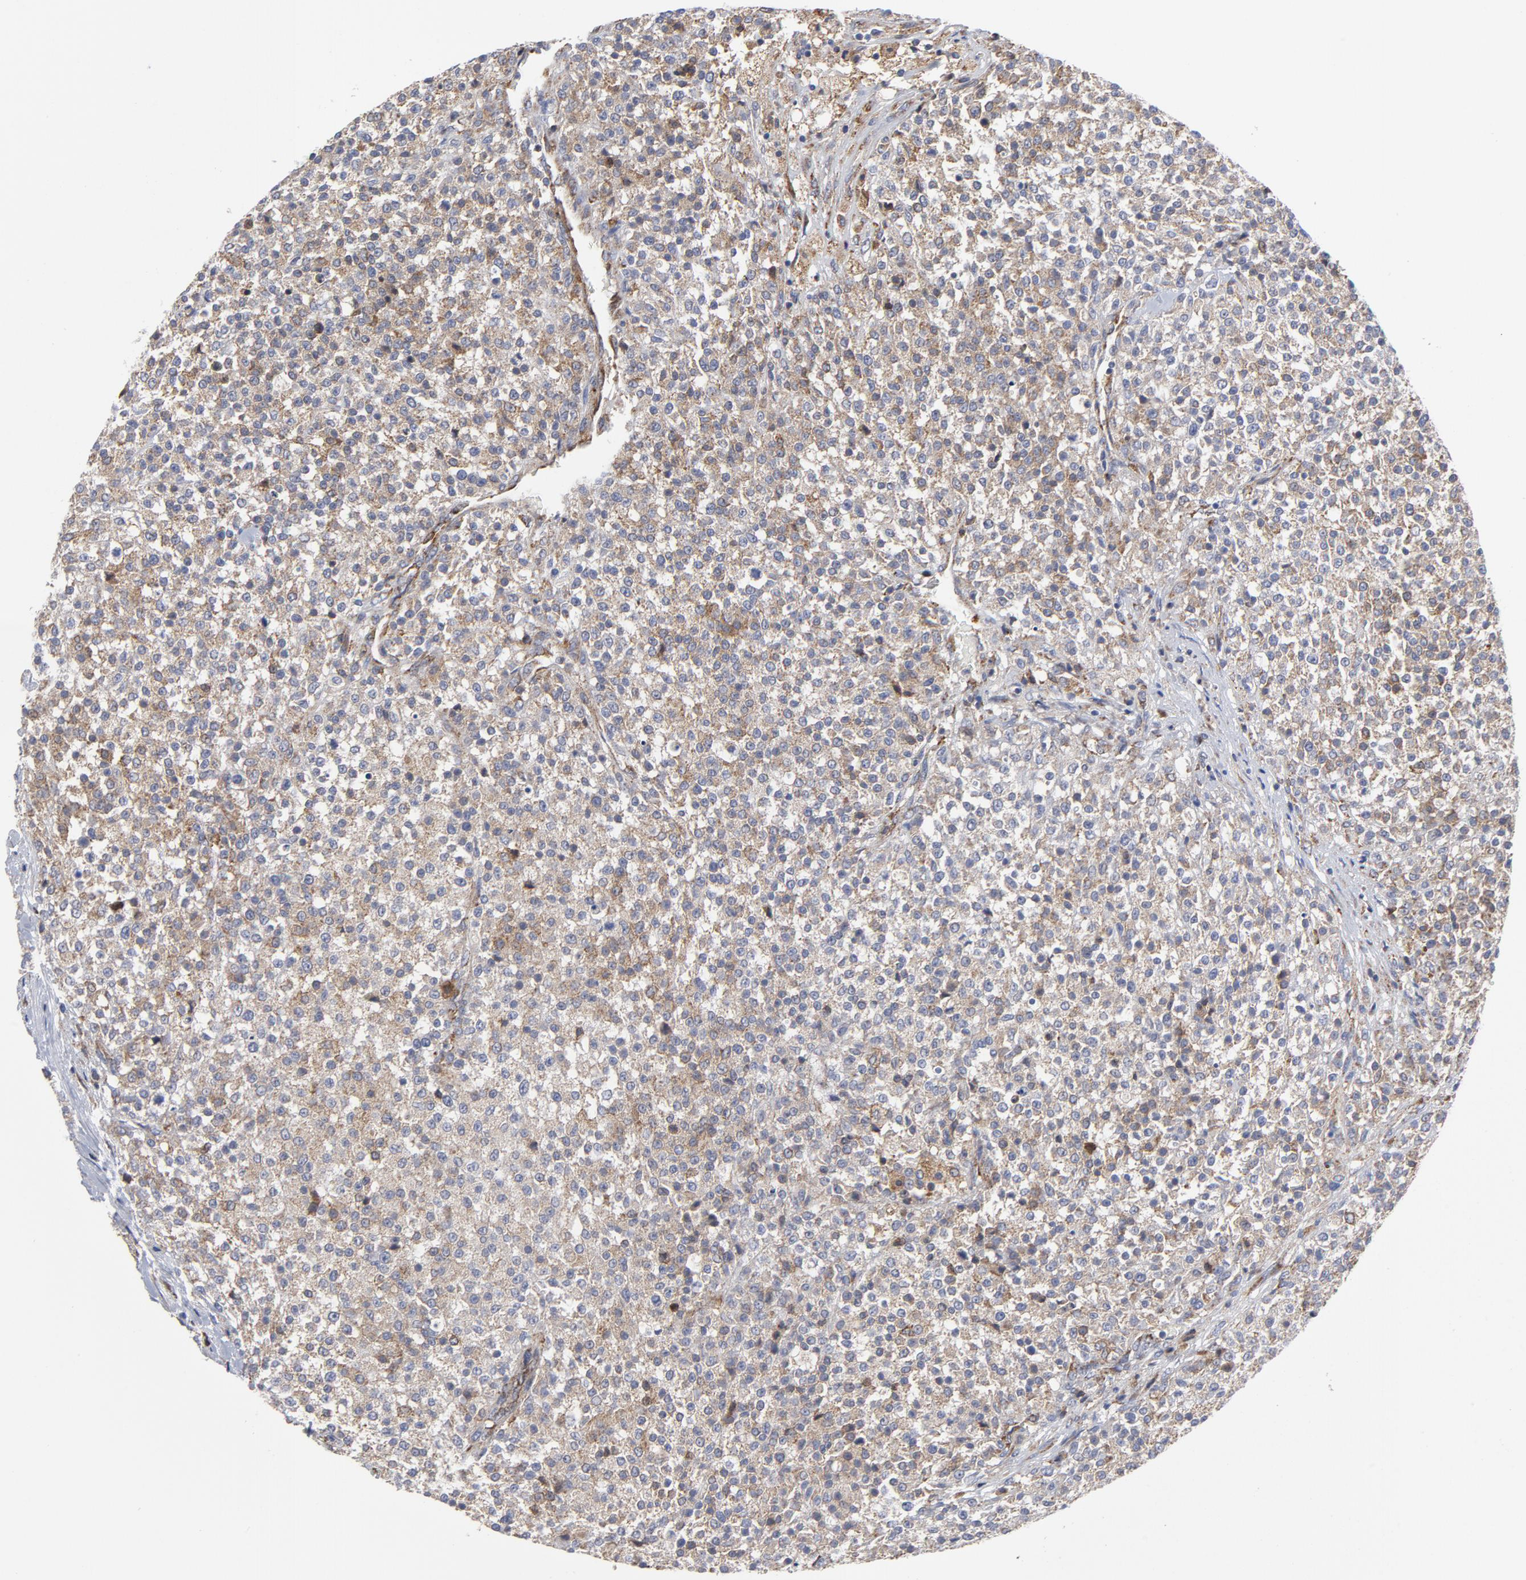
{"staining": {"intensity": "weak", "quantity": "25%-75%", "location": "cytoplasmic/membranous"}, "tissue": "testis cancer", "cell_type": "Tumor cells", "image_type": "cancer", "snomed": [{"axis": "morphology", "description": "Seminoma, NOS"}, {"axis": "topography", "description": "Testis"}], "caption": "Protein expression by immunohistochemistry reveals weak cytoplasmic/membranous expression in about 25%-75% of tumor cells in testis cancer.", "gene": "RAPGEF3", "patient": {"sex": "male", "age": 59}}